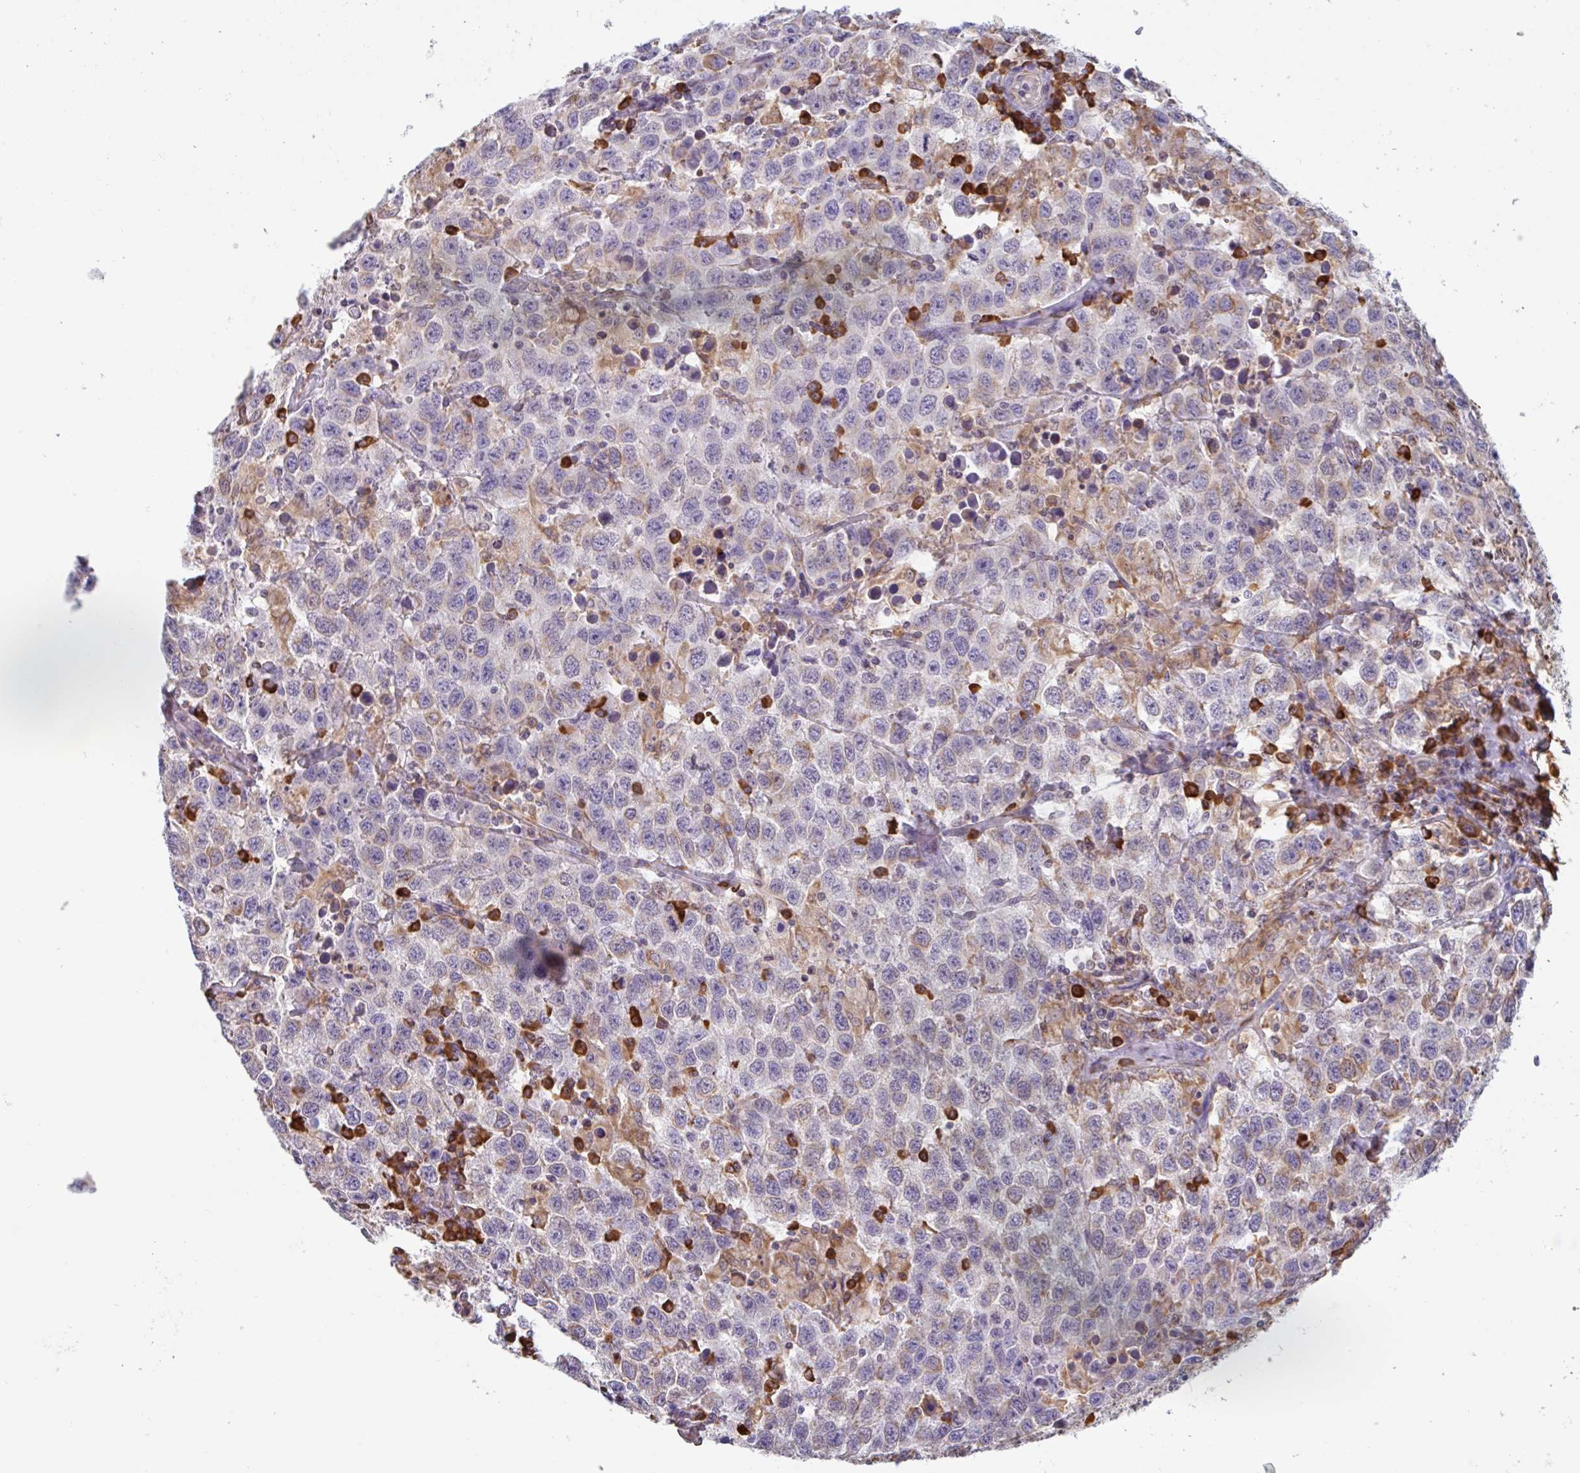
{"staining": {"intensity": "negative", "quantity": "none", "location": "none"}, "tissue": "testis cancer", "cell_type": "Tumor cells", "image_type": "cancer", "snomed": [{"axis": "morphology", "description": "Seminoma, NOS"}, {"axis": "topography", "description": "Testis"}], "caption": "DAB immunohistochemical staining of human testis cancer displays no significant expression in tumor cells.", "gene": "DOK4", "patient": {"sex": "male", "age": 41}}